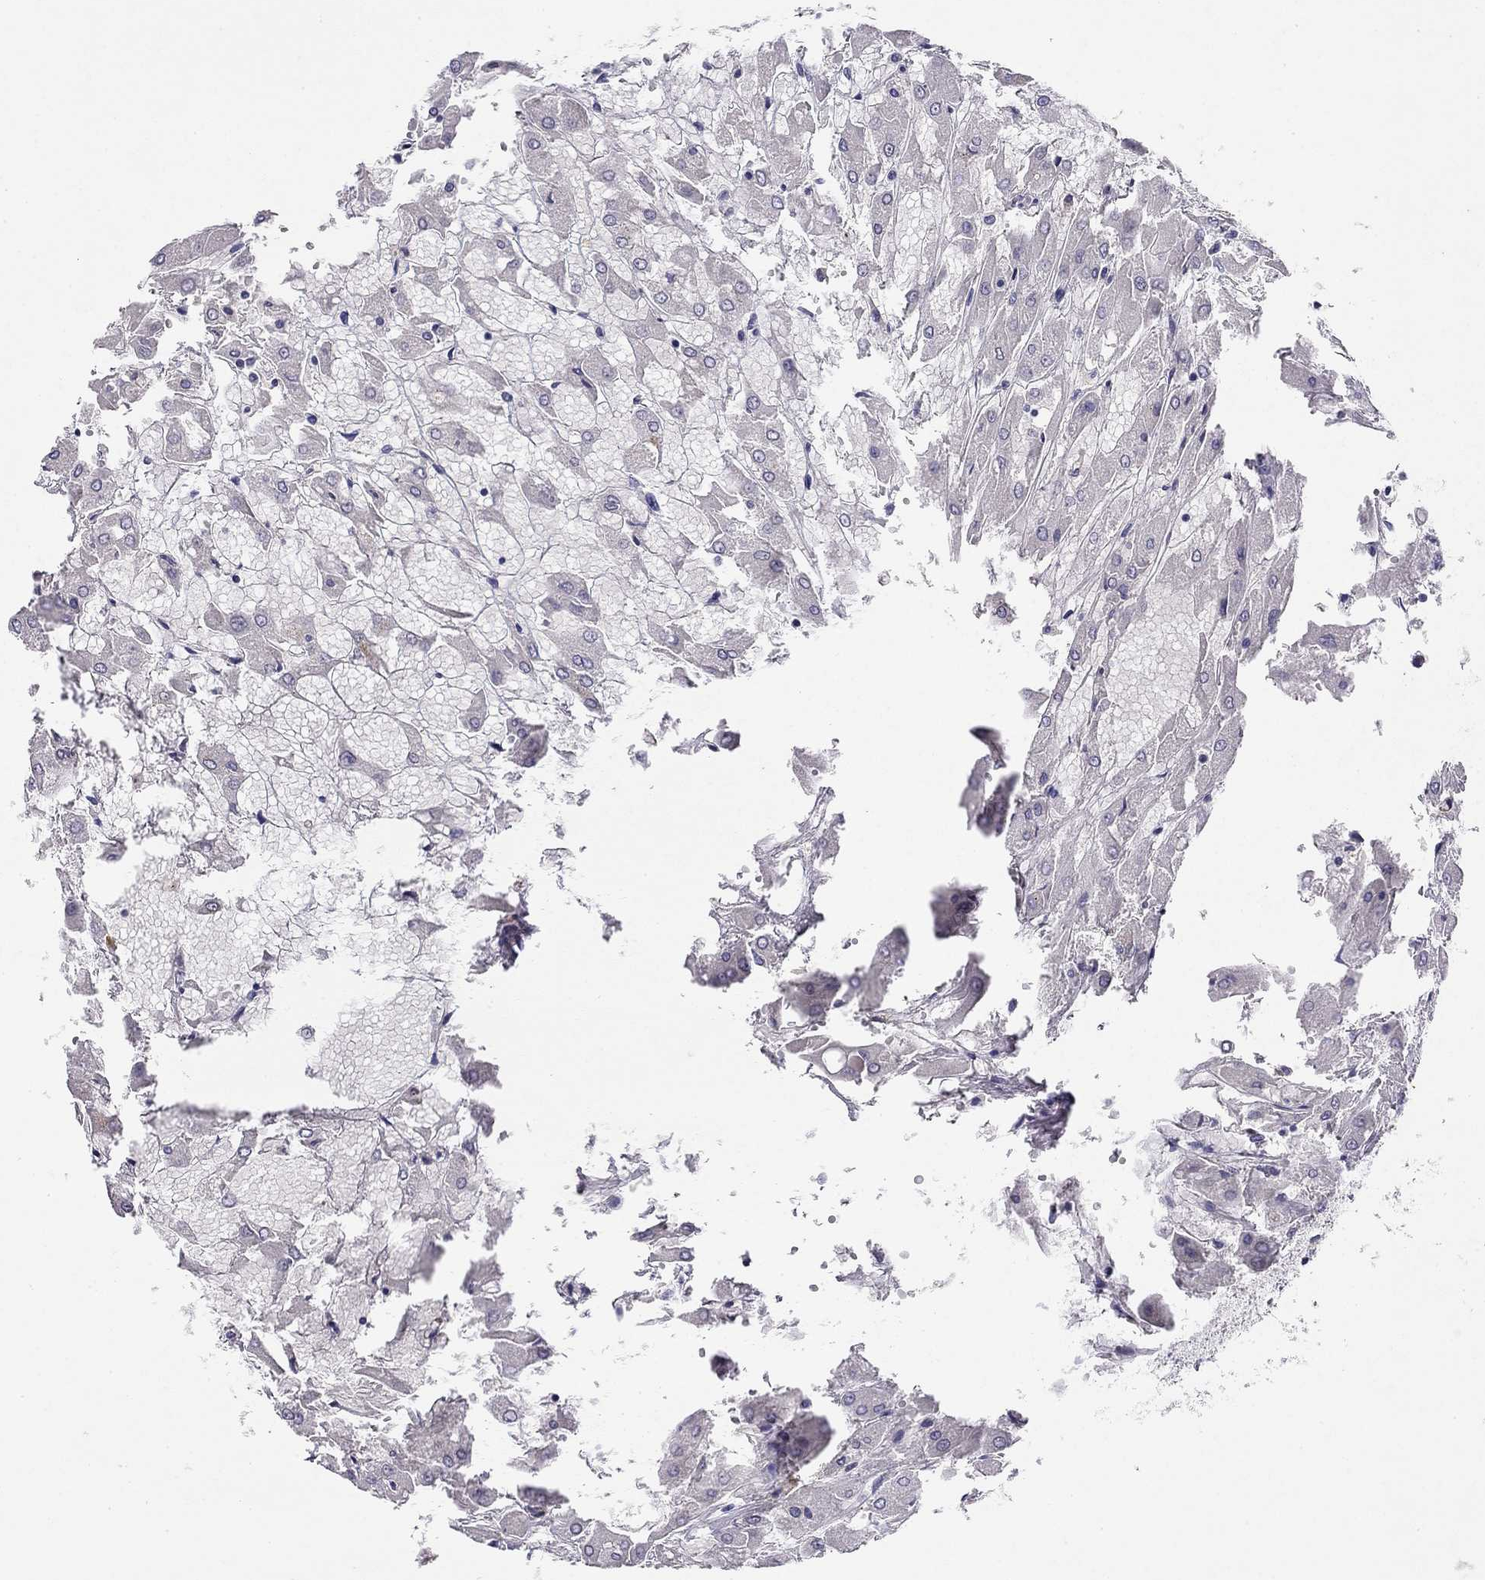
{"staining": {"intensity": "negative", "quantity": "none", "location": "none"}, "tissue": "renal cancer", "cell_type": "Tumor cells", "image_type": "cancer", "snomed": [{"axis": "morphology", "description": "Adenocarcinoma, NOS"}, {"axis": "topography", "description": "Kidney"}], "caption": "Immunohistochemistry photomicrograph of neoplastic tissue: human adenocarcinoma (renal) stained with DAB reveals no significant protein expression in tumor cells.", "gene": "RTL1", "patient": {"sex": "male", "age": 72}}